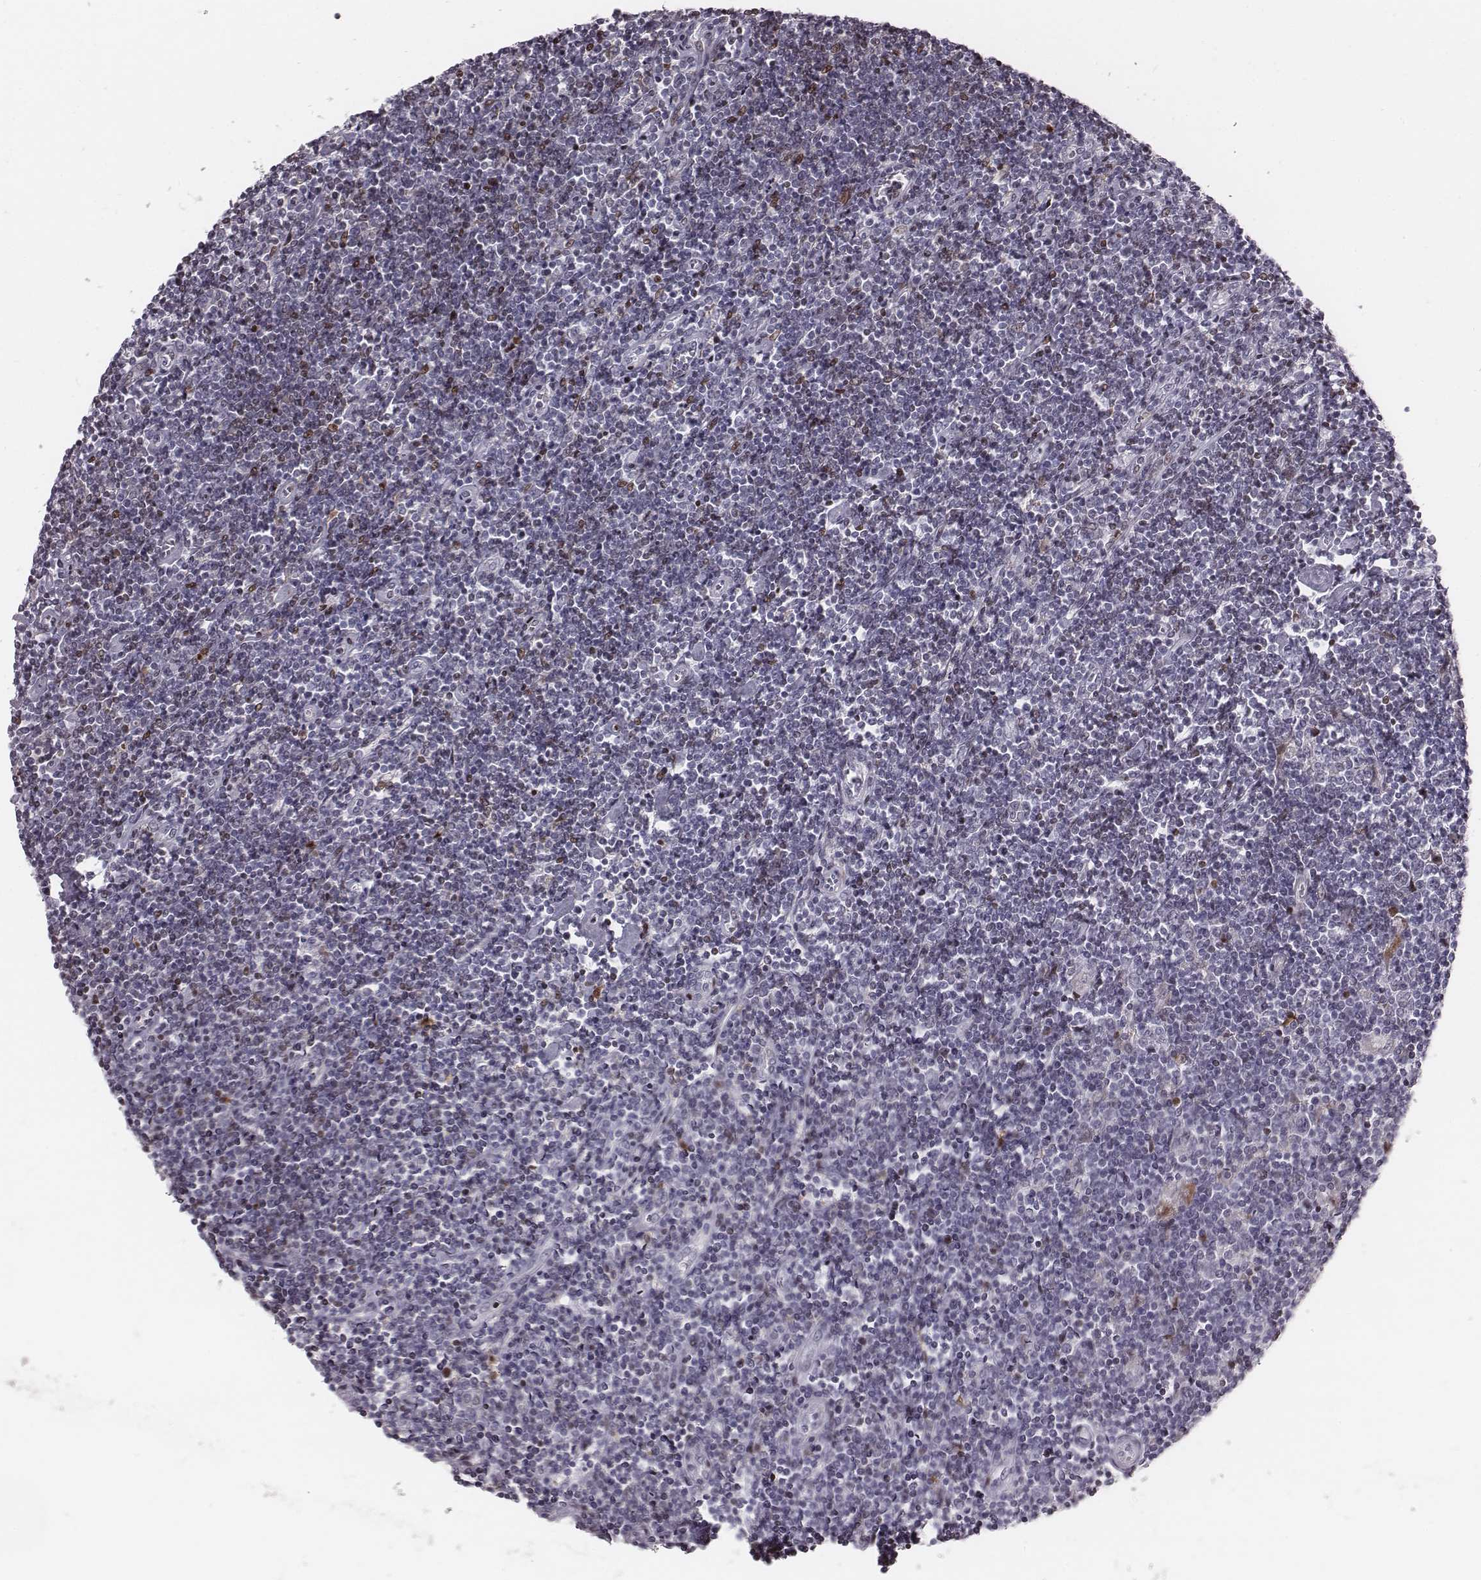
{"staining": {"intensity": "negative", "quantity": "none", "location": "none"}, "tissue": "lymphoma", "cell_type": "Tumor cells", "image_type": "cancer", "snomed": [{"axis": "morphology", "description": "Hodgkin's disease, NOS"}, {"axis": "topography", "description": "Lymph node"}], "caption": "Immunohistochemistry of lymphoma demonstrates no positivity in tumor cells.", "gene": "NDC1", "patient": {"sex": "male", "age": 40}}